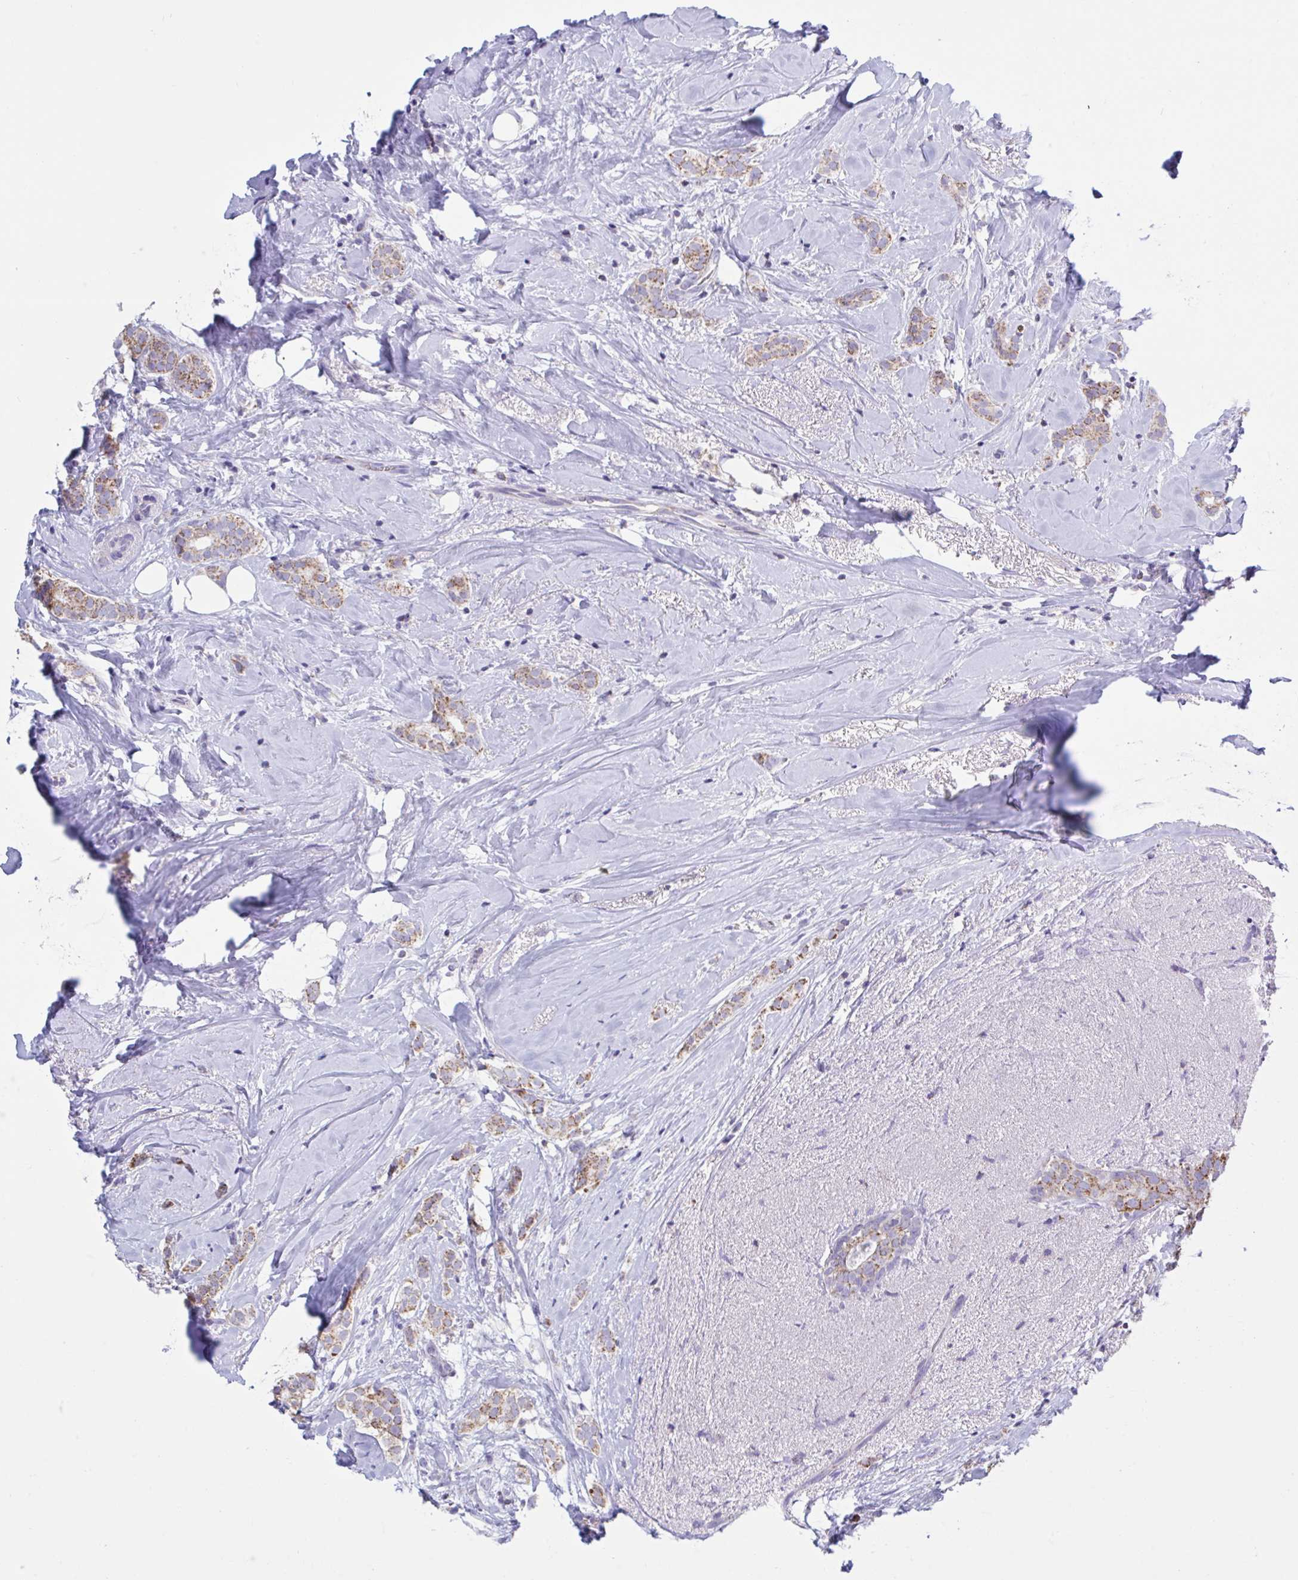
{"staining": {"intensity": "weak", "quantity": ">75%", "location": "cytoplasmic/membranous"}, "tissue": "breast cancer", "cell_type": "Tumor cells", "image_type": "cancer", "snomed": [{"axis": "morphology", "description": "Duct carcinoma"}, {"axis": "topography", "description": "Breast"}], "caption": "This is a micrograph of immunohistochemistry staining of invasive ductal carcinoma (breast), which shows weak positivity in the cytoplasmic/membranous of tumor cells.", "gene": "HSPE1", "patient": {"sex": "female", "age": 65}}